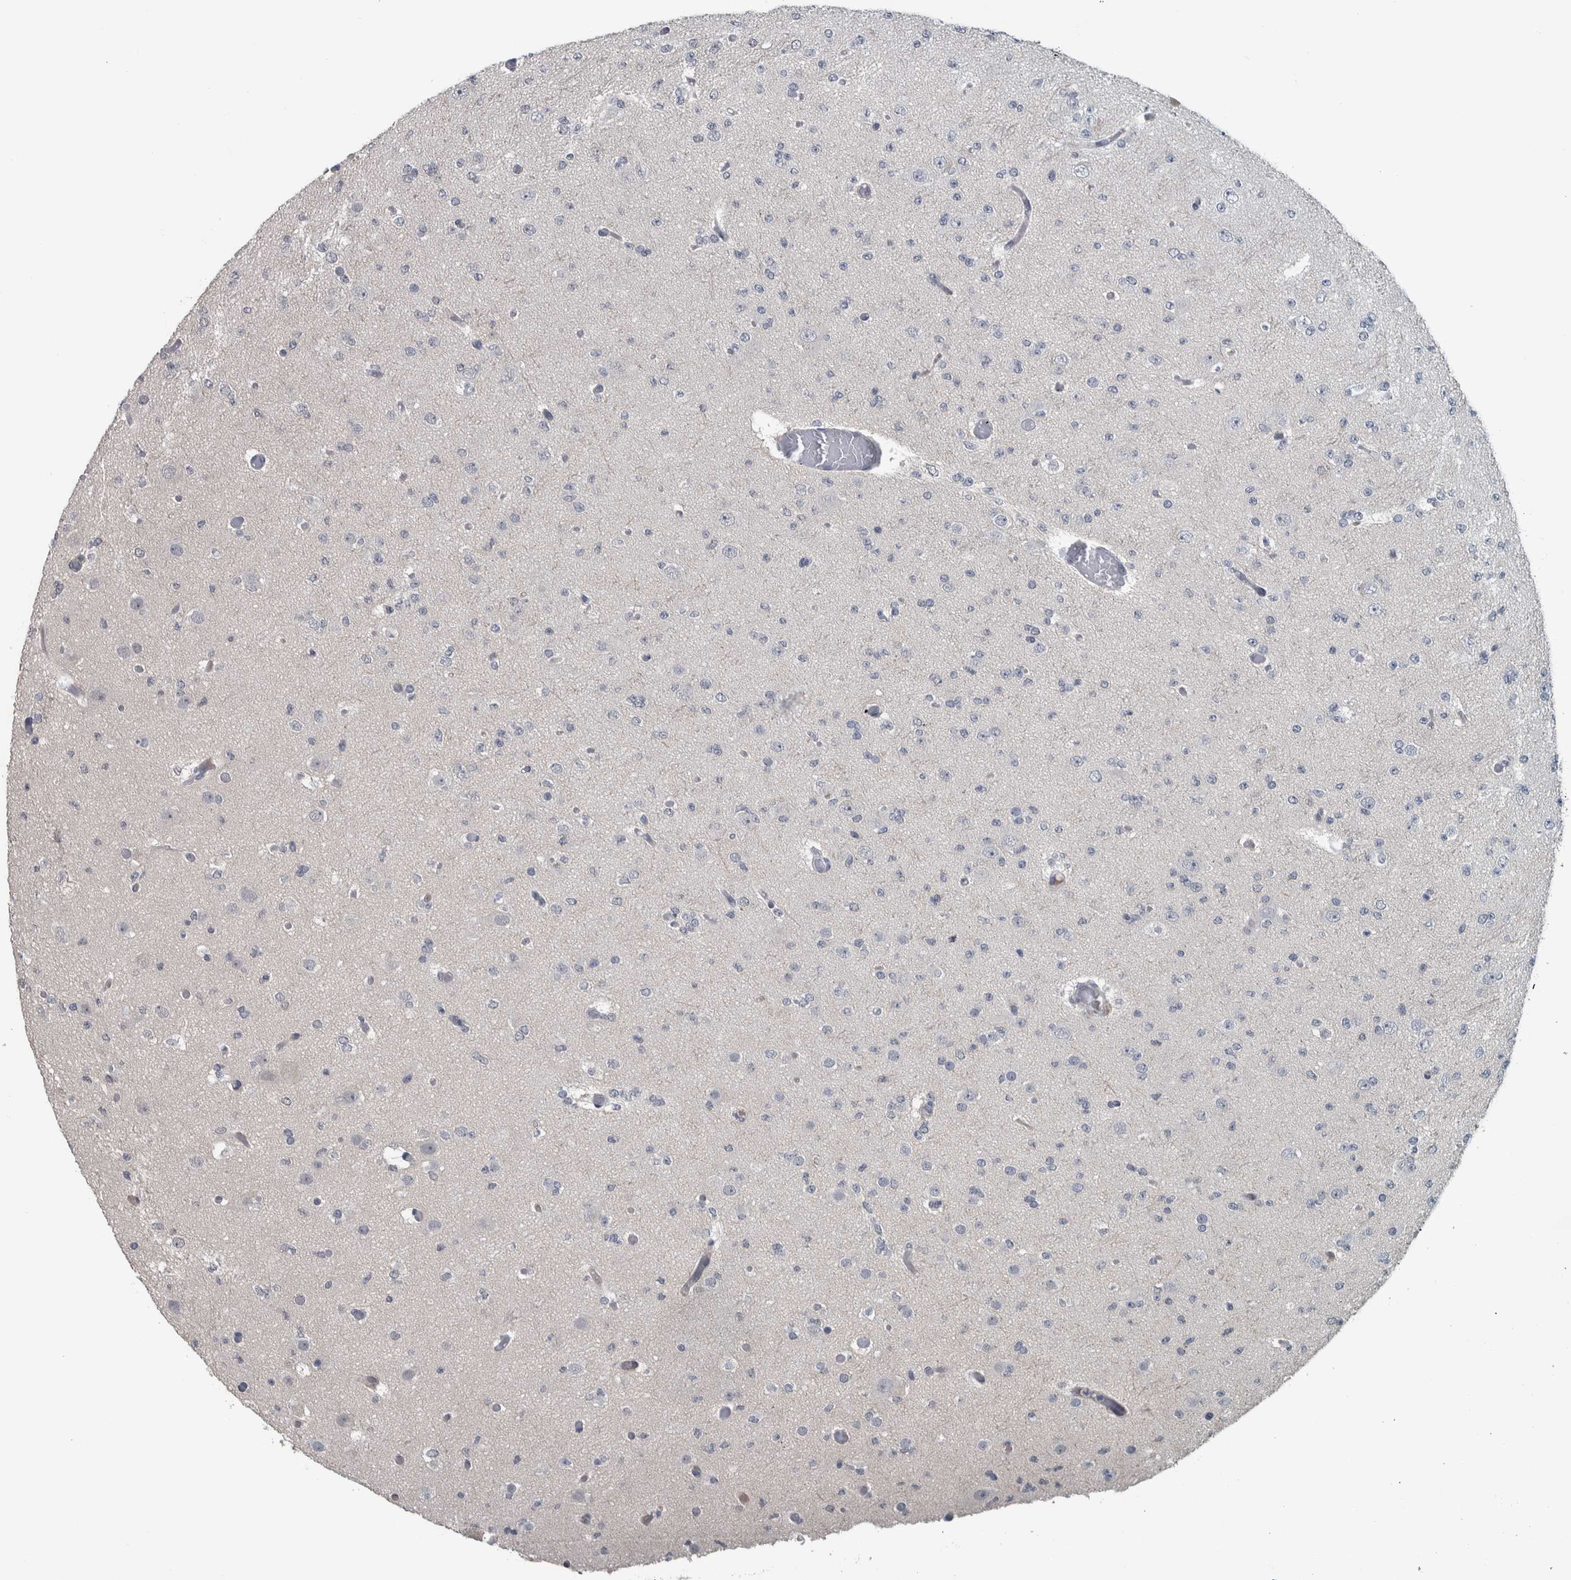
{"staining": {"intensity": "negative", "quantity": "none", "location": "none"}, "tissue": "glioma", "cell_type": "Tumor cells", "image_type": "cancer", "snomed": [{"axis": "morphology", "description": "Glioma, malignant, Low grade"}, {"axis": "topography", "description": "Brain"}], "caption": "Immunohistochemical staining of glioma exhibits no significant positivity in tumor cells.", "gene": "CAVIN4", "patient": {"sex": "female", "age": 22}}